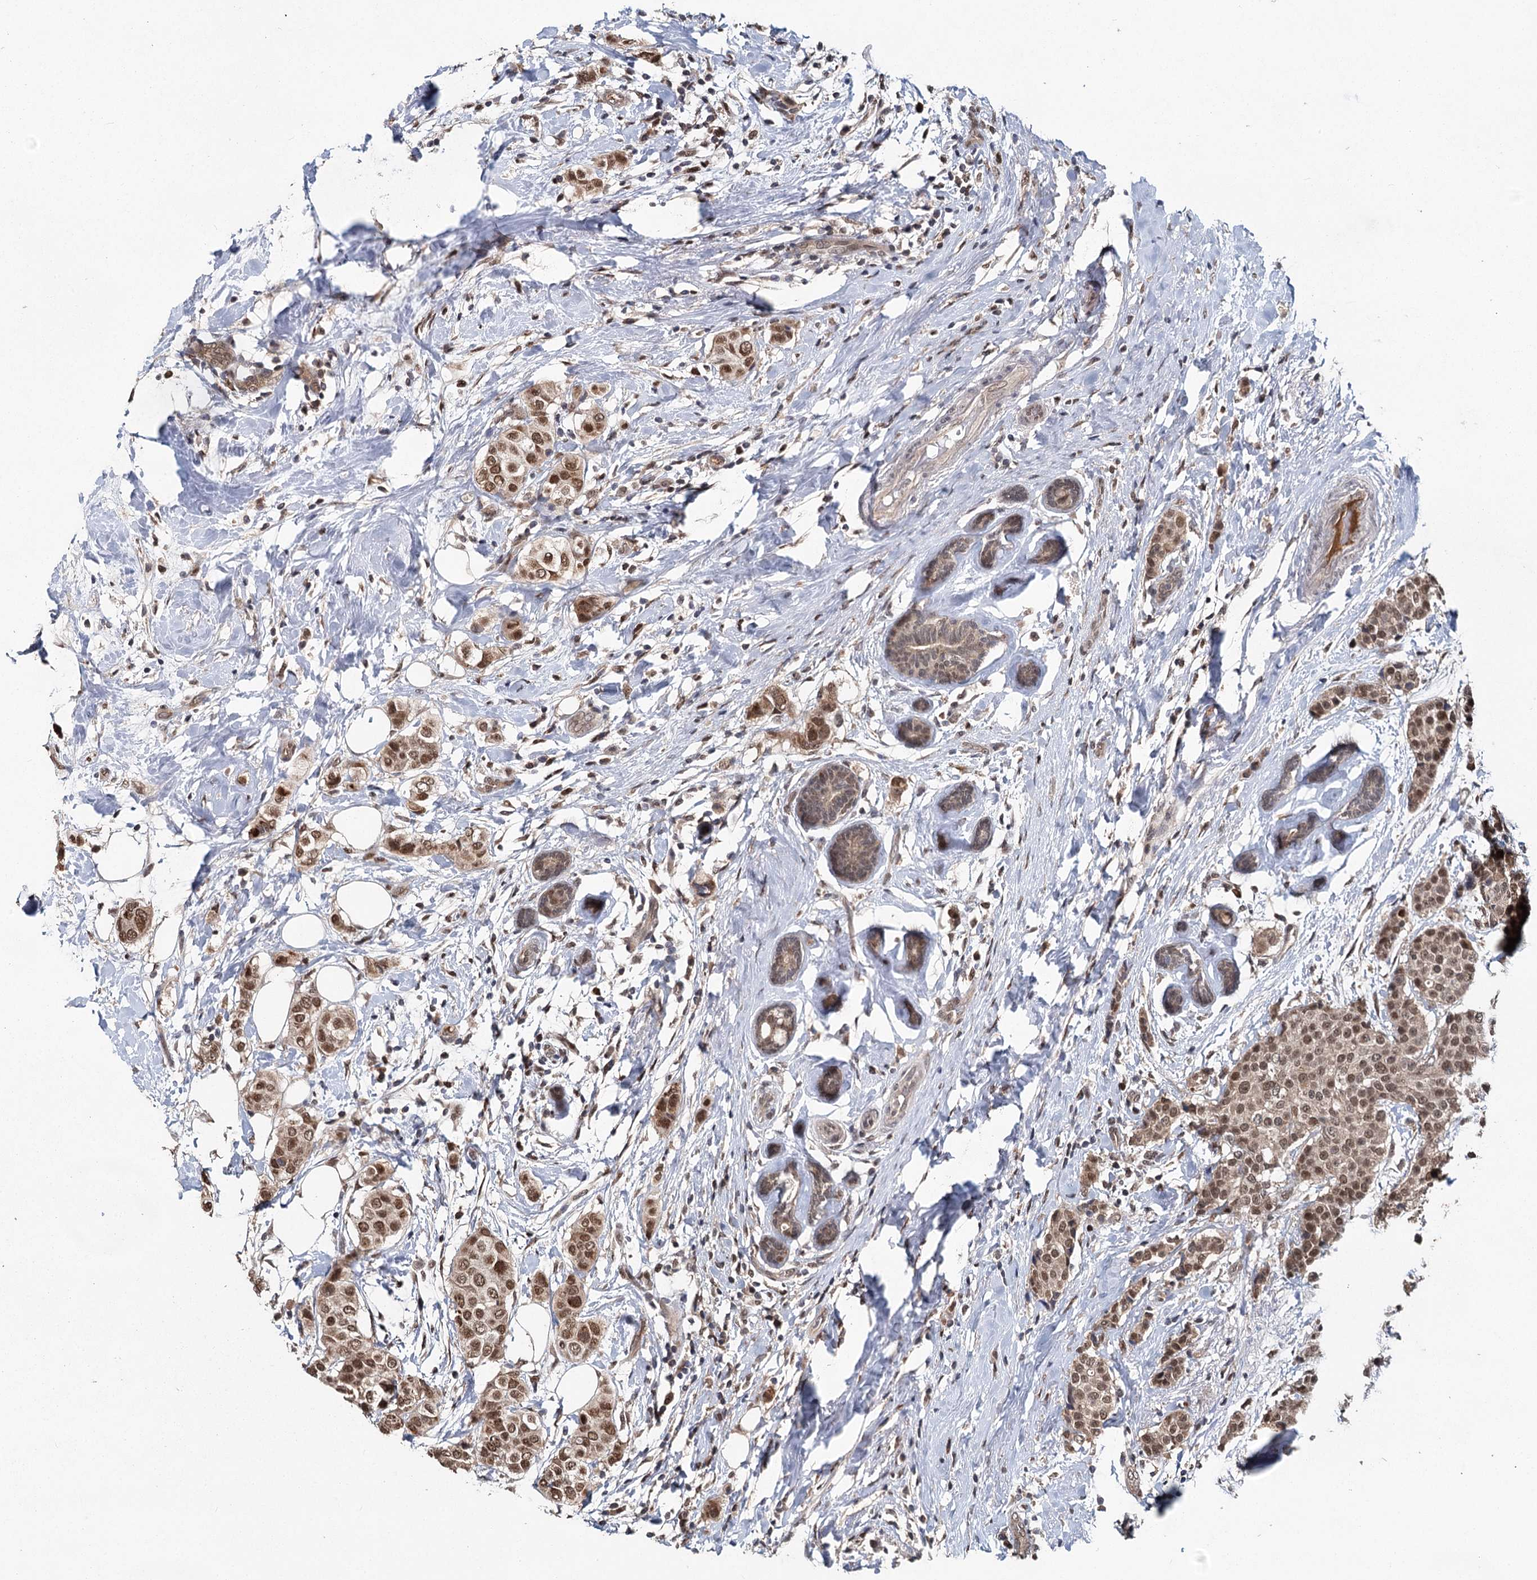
{"staining": {"intensity": "moderate", "quantity": ">75%", "location": "cytoplasmic/membranous,nuclear"}, "tissue": "breast cancer", "cell_type": "Tumor cells", "image_type": "cancer", "snomed": [{"axis": "morphology", "description": "Lobular carcinoma"}, {"axis": "topography", "description": "Breast"}], "caption": "Immunohistochemical staining of breast cancer demonstrates moderate cytoplasmic/membranous and nuclear protein positivity in about >75% of tumor cells.", "gene": "MYG1", "patient": {"sex": "female", "age": 51}}